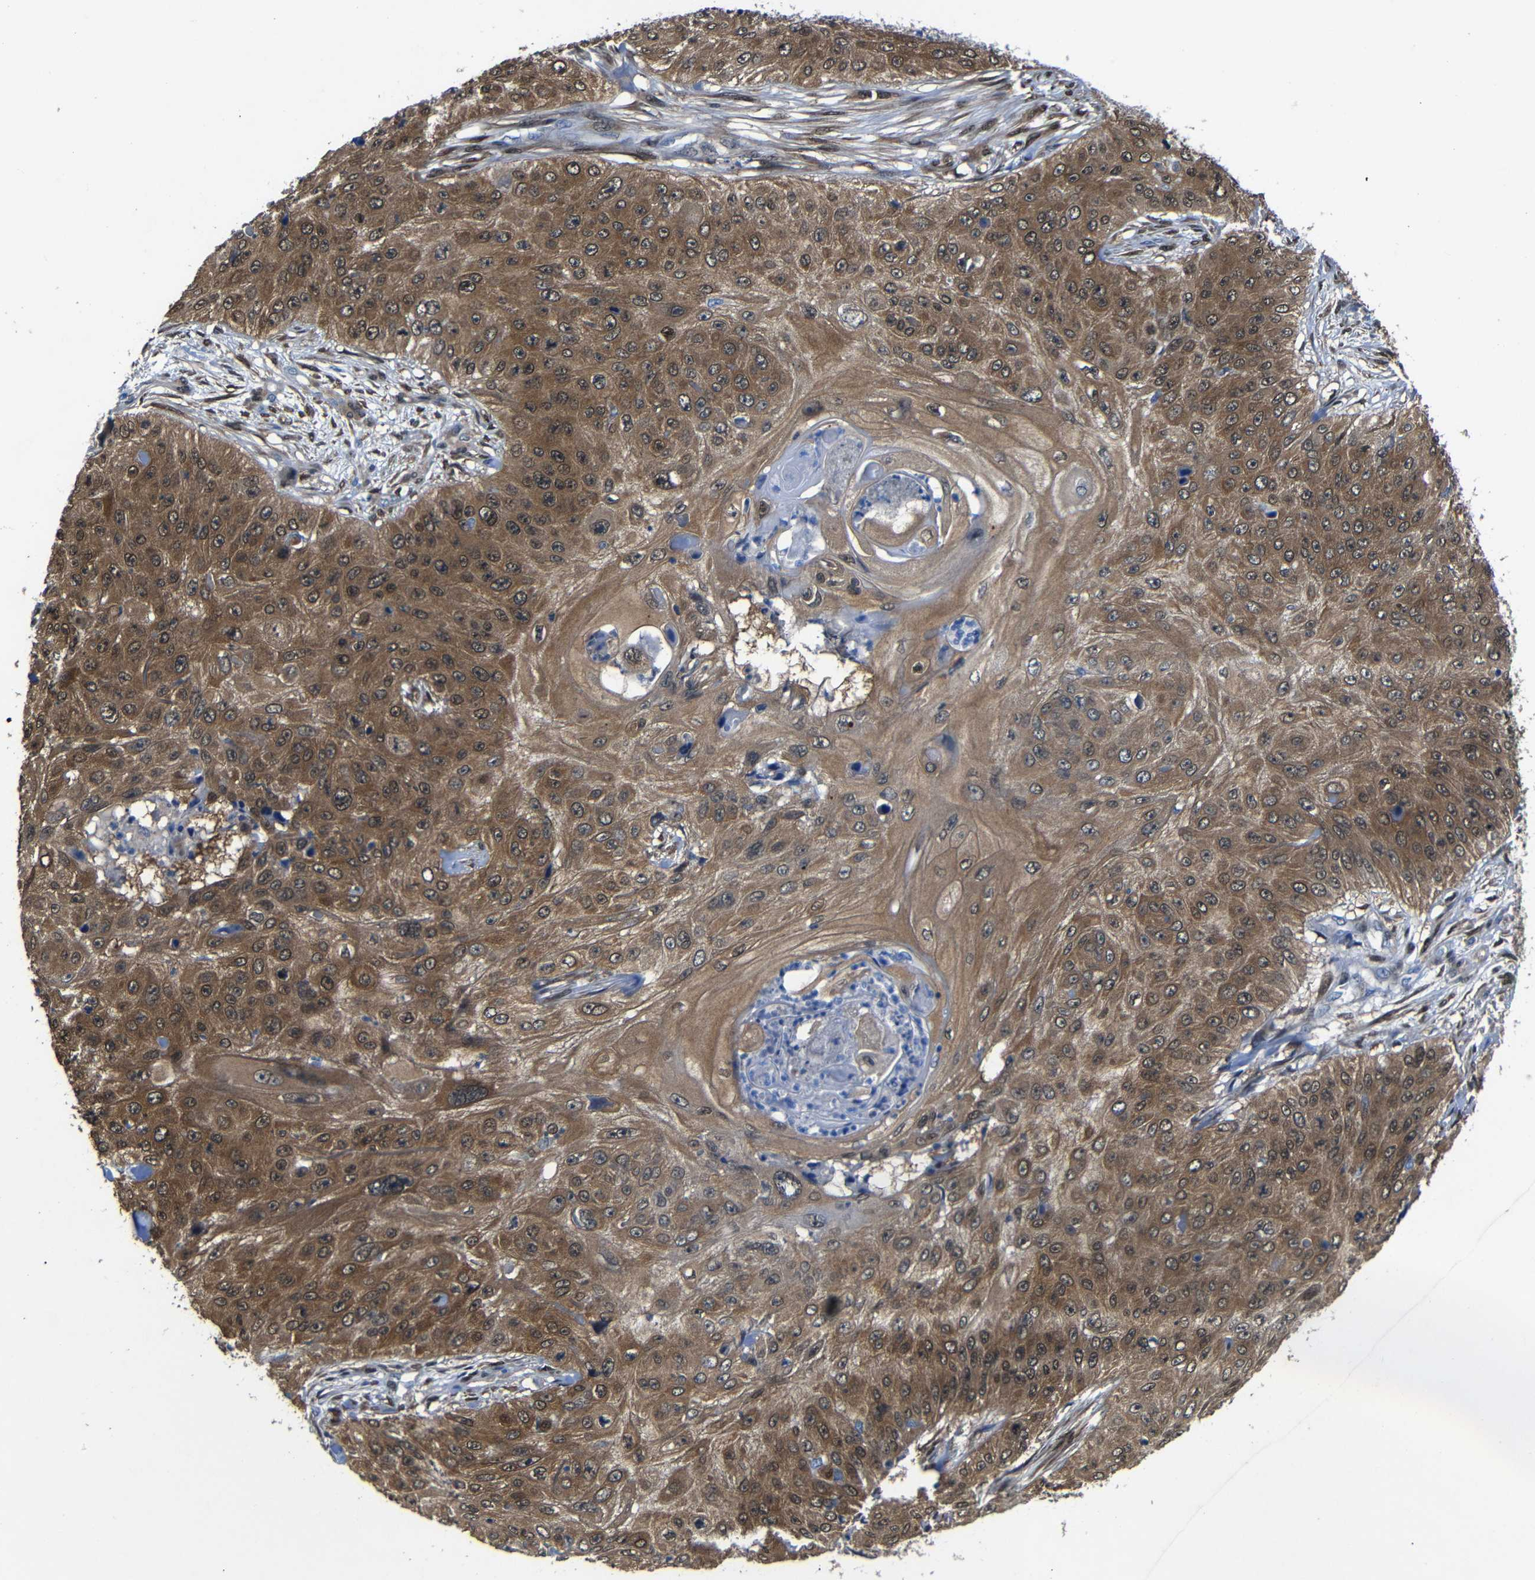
{"staining": {"intensity": "moderate", "quantity": ">75%", "location": "cytoplasmic/membranous,nuclear"}, "tissue": "skin cancer", "cell_type": "Tumor cells", "image_type": "cancer", "snomed": [{"axis": "morphology", "description": "Squamous cell carcinoma, NOS"}, {"axis": "topography", "description": "Skin"}], "caption": "Immunohistochemical staining of human squamous cell carcinoma (skin) displays medium levels of moderate cytoplasmic/membranous and nuclear expression in approximately >75% of tumor cells.", "gene": "YAP1", "patient": {"sex": "female", "age": 80}}